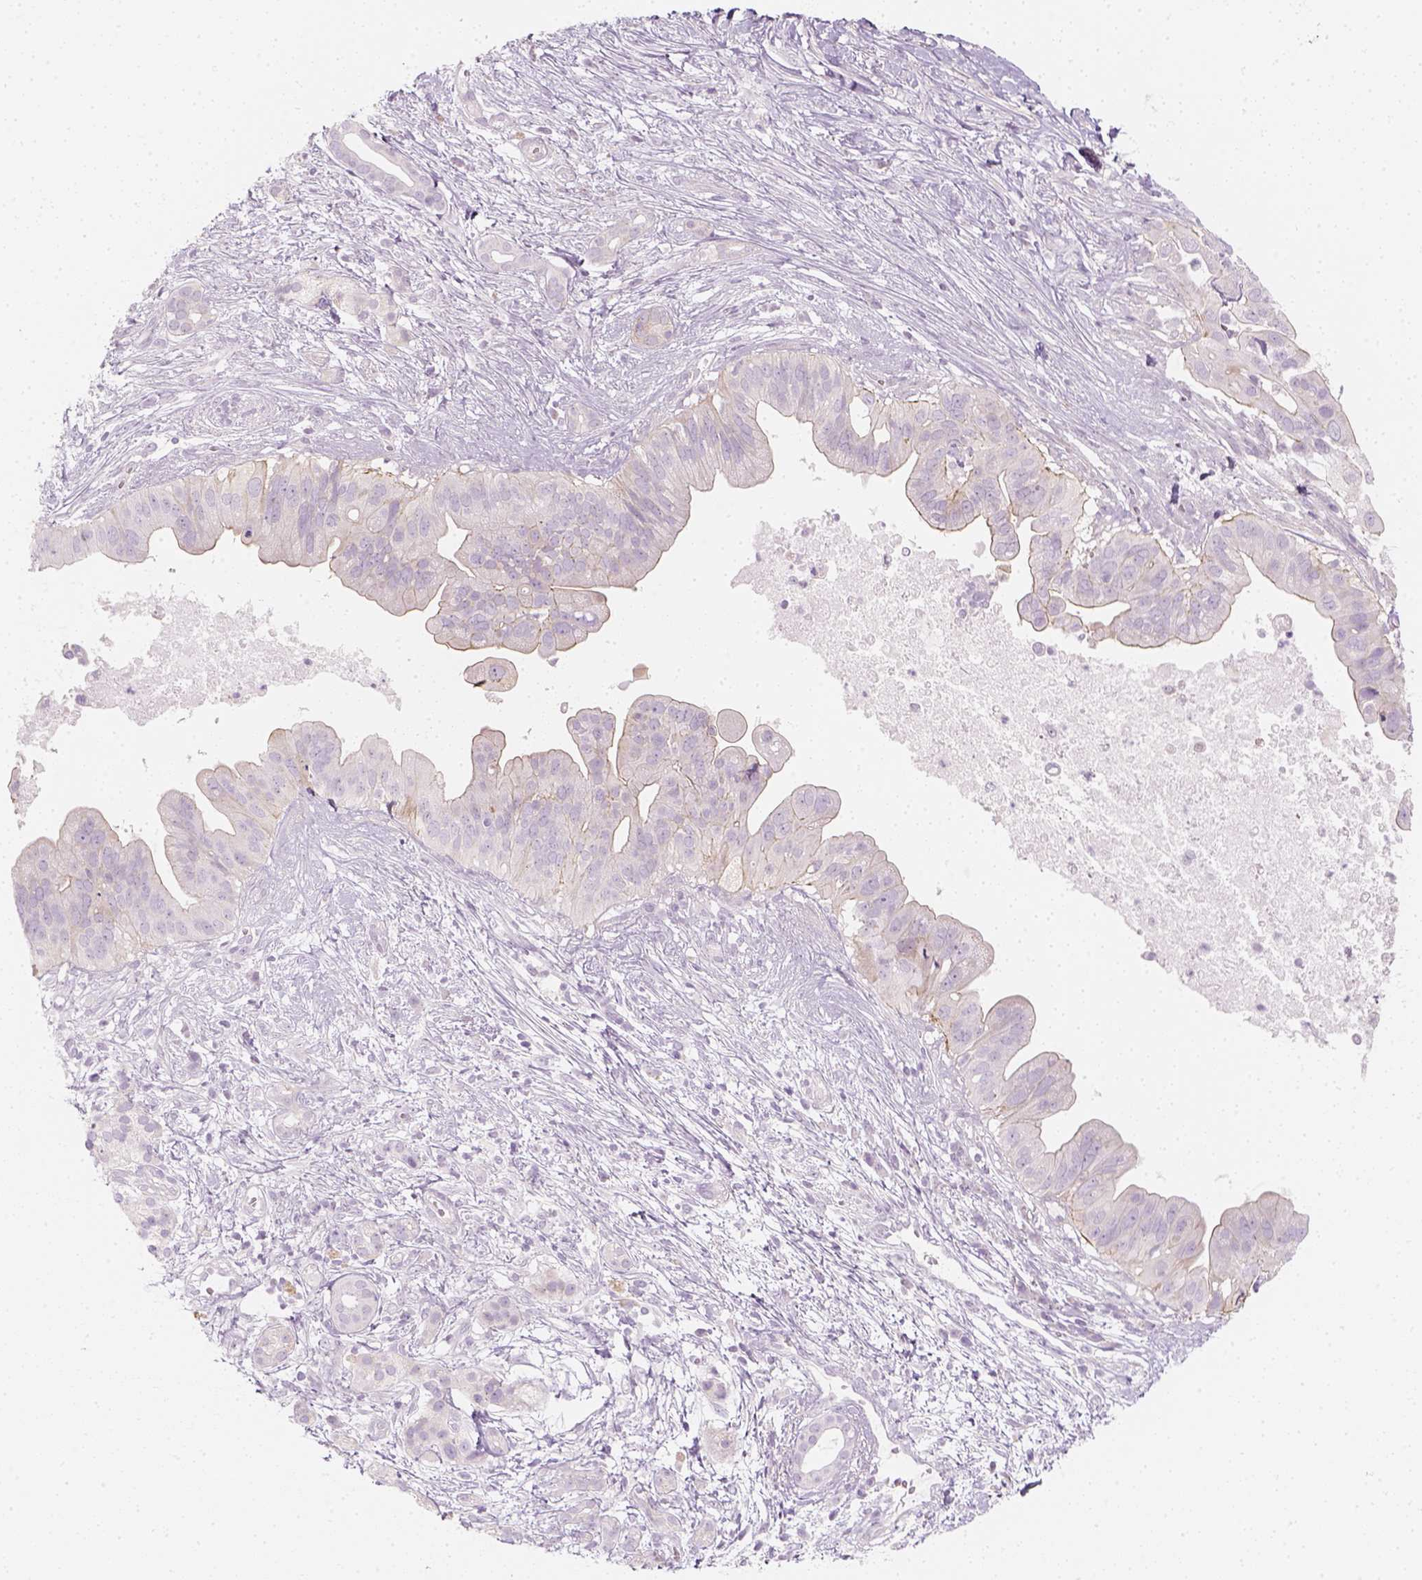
{"staining": {"intensity": "weak", "quantity": "<25%", "location": "cytoplasmic/membranous"}, "tissue": "pancreatic cancer", "cell_type": "Tumor cells", "image_type": "cancer", "snomed": [{"axis": "morphology", "description": "Adenocarcinoma, NOS"}, {"axis": "topography", "description": "Pancreas"}], "caption": "Immunohistochemical staining of pancreatic cancer exhibits no significant positivity in tumor cells.", "gene": "PRAME", "patient": {"sex": "male", "age": 61}}